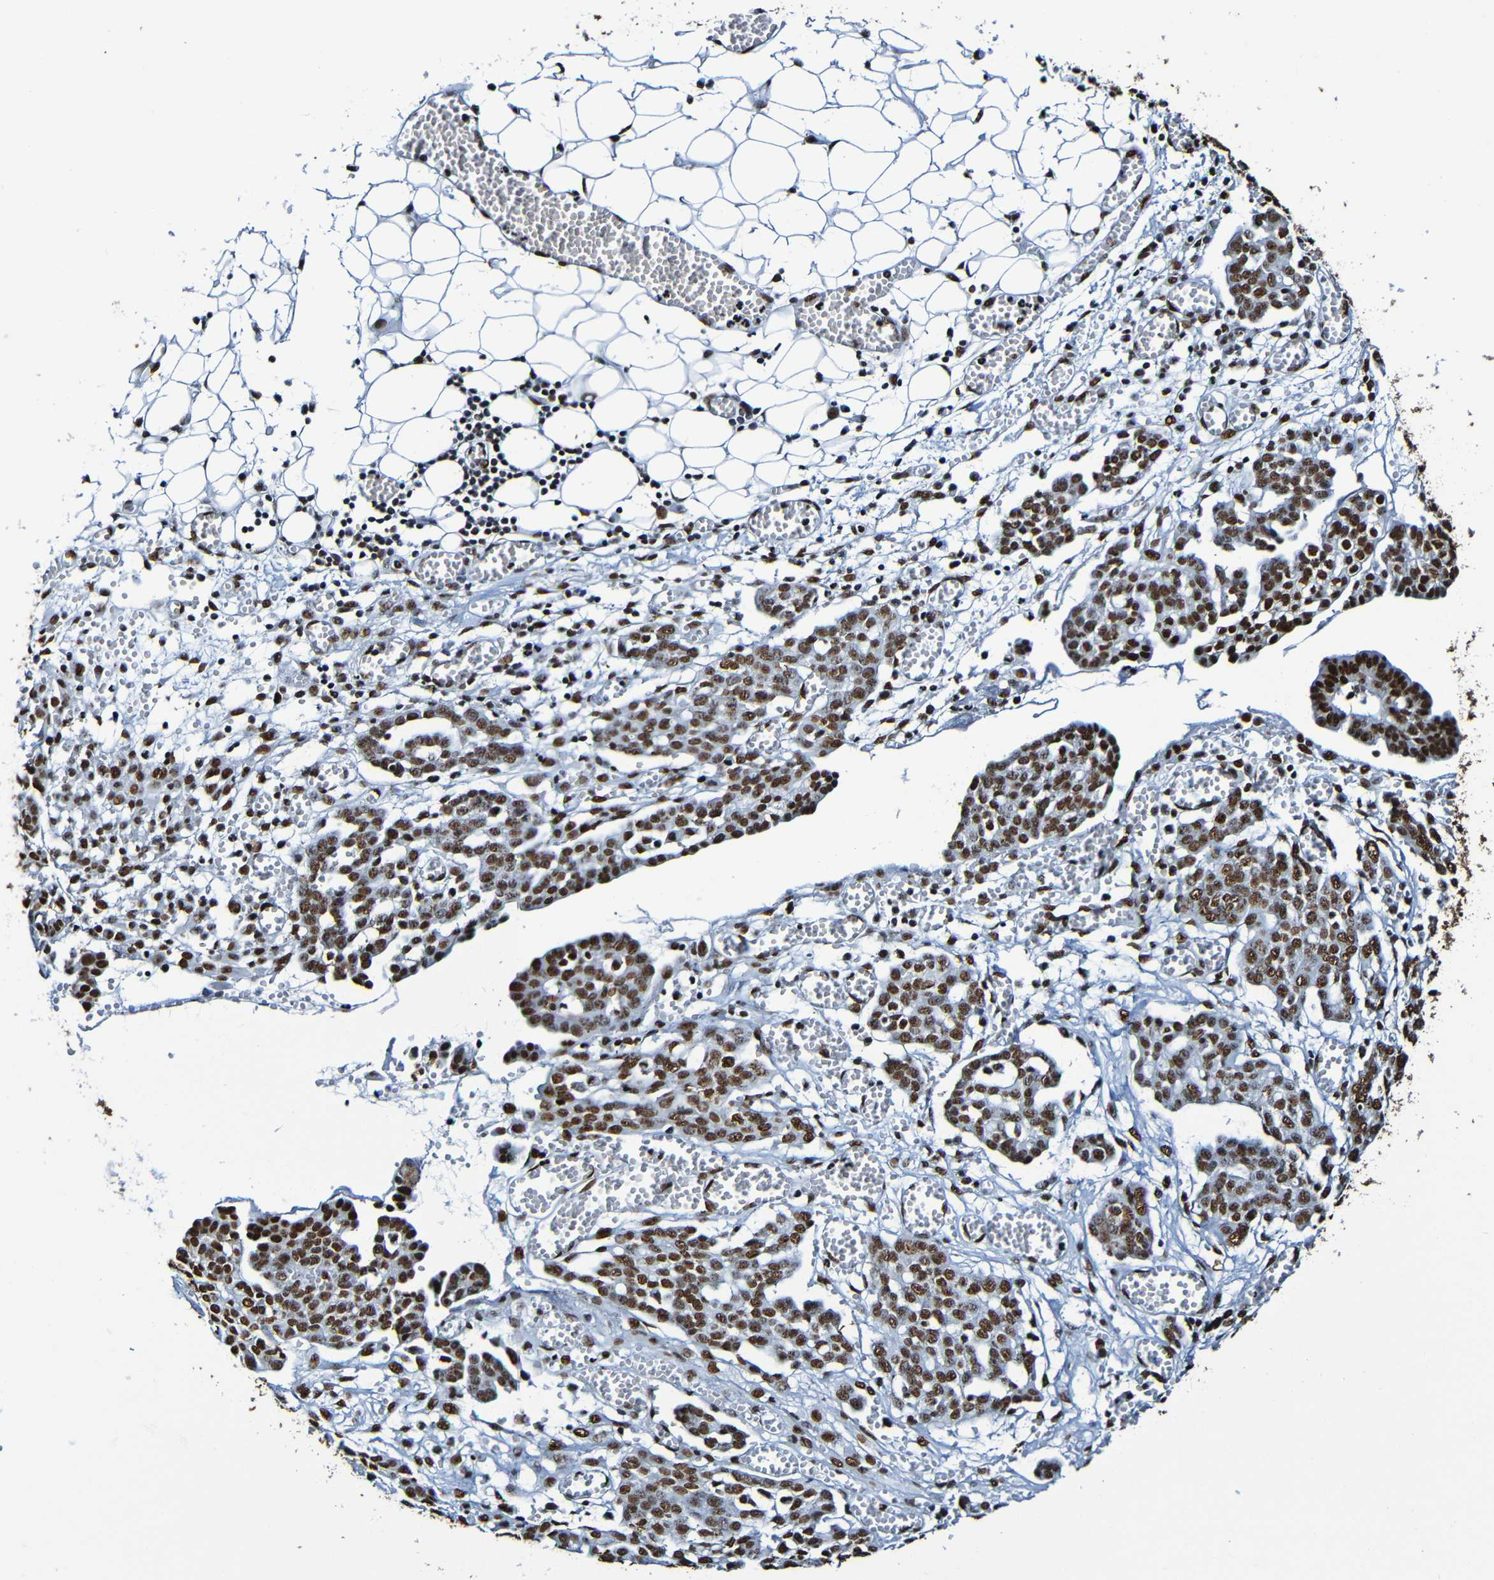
{"staining": {"intensity": "strong", "quantity": ">75%", "location": "nuclear"}, "tissue": "ovarian cancer", "cell_type": "Tumor cells", "image_type": "cancer", "snomed": [{"axis": "morphology", "description": "Cystadenocarcinoma, serous, NOS"}, {"axis": "topography", "description": "Soft tissue"}, {"axis": "topography", "description": "Ovary"}], "caption": "Immunohistochemistry micrograph of neoplastic tissue: serous cystadenocarcinoma (ovarian) stained using IHC shows high levels of strong protein expression localized specifically in the nuclear of tumor cells, appearing as a nuclear brown color.", "gene": "SRSF3", "patient": {"sex": "female", "age": 57}}